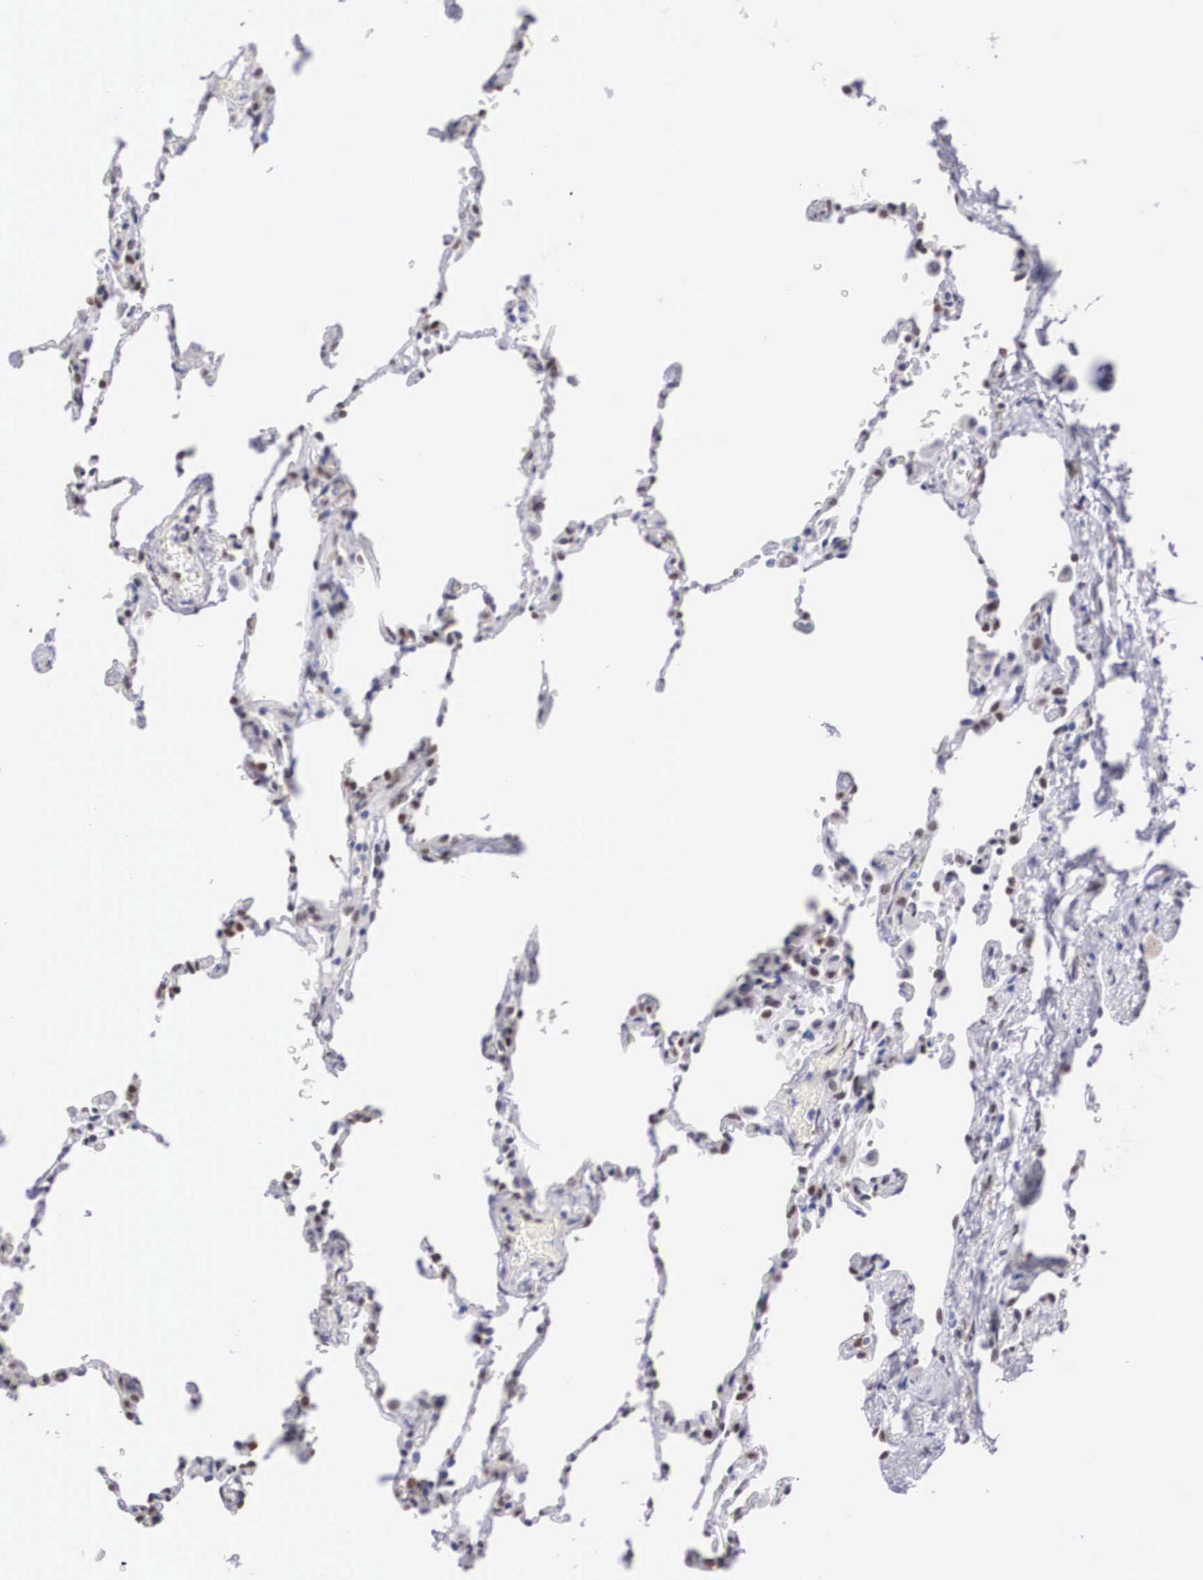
{"staining": {"intensity": "moderate", "quantity": "25%-75%", "location": "nuclear"}, "tissue": "lung", "cell_type": "Alveolar cells", "image_type": "normal", "snomed": [{"axis": "morphology", "description": "Normal tissue, NOS"}, {"axis": "topography", "description": "Lung"}], "caption": "Lung was stained to show a protein in brown. There is medium levels of moderate nuclear positivity in approximately 25%-75% of alveolar cells. The protein is shown in brown color, while the nuclei are stained blue.", "gene": "HMGN5", "patient": {"sex": "female", "age": 61}}